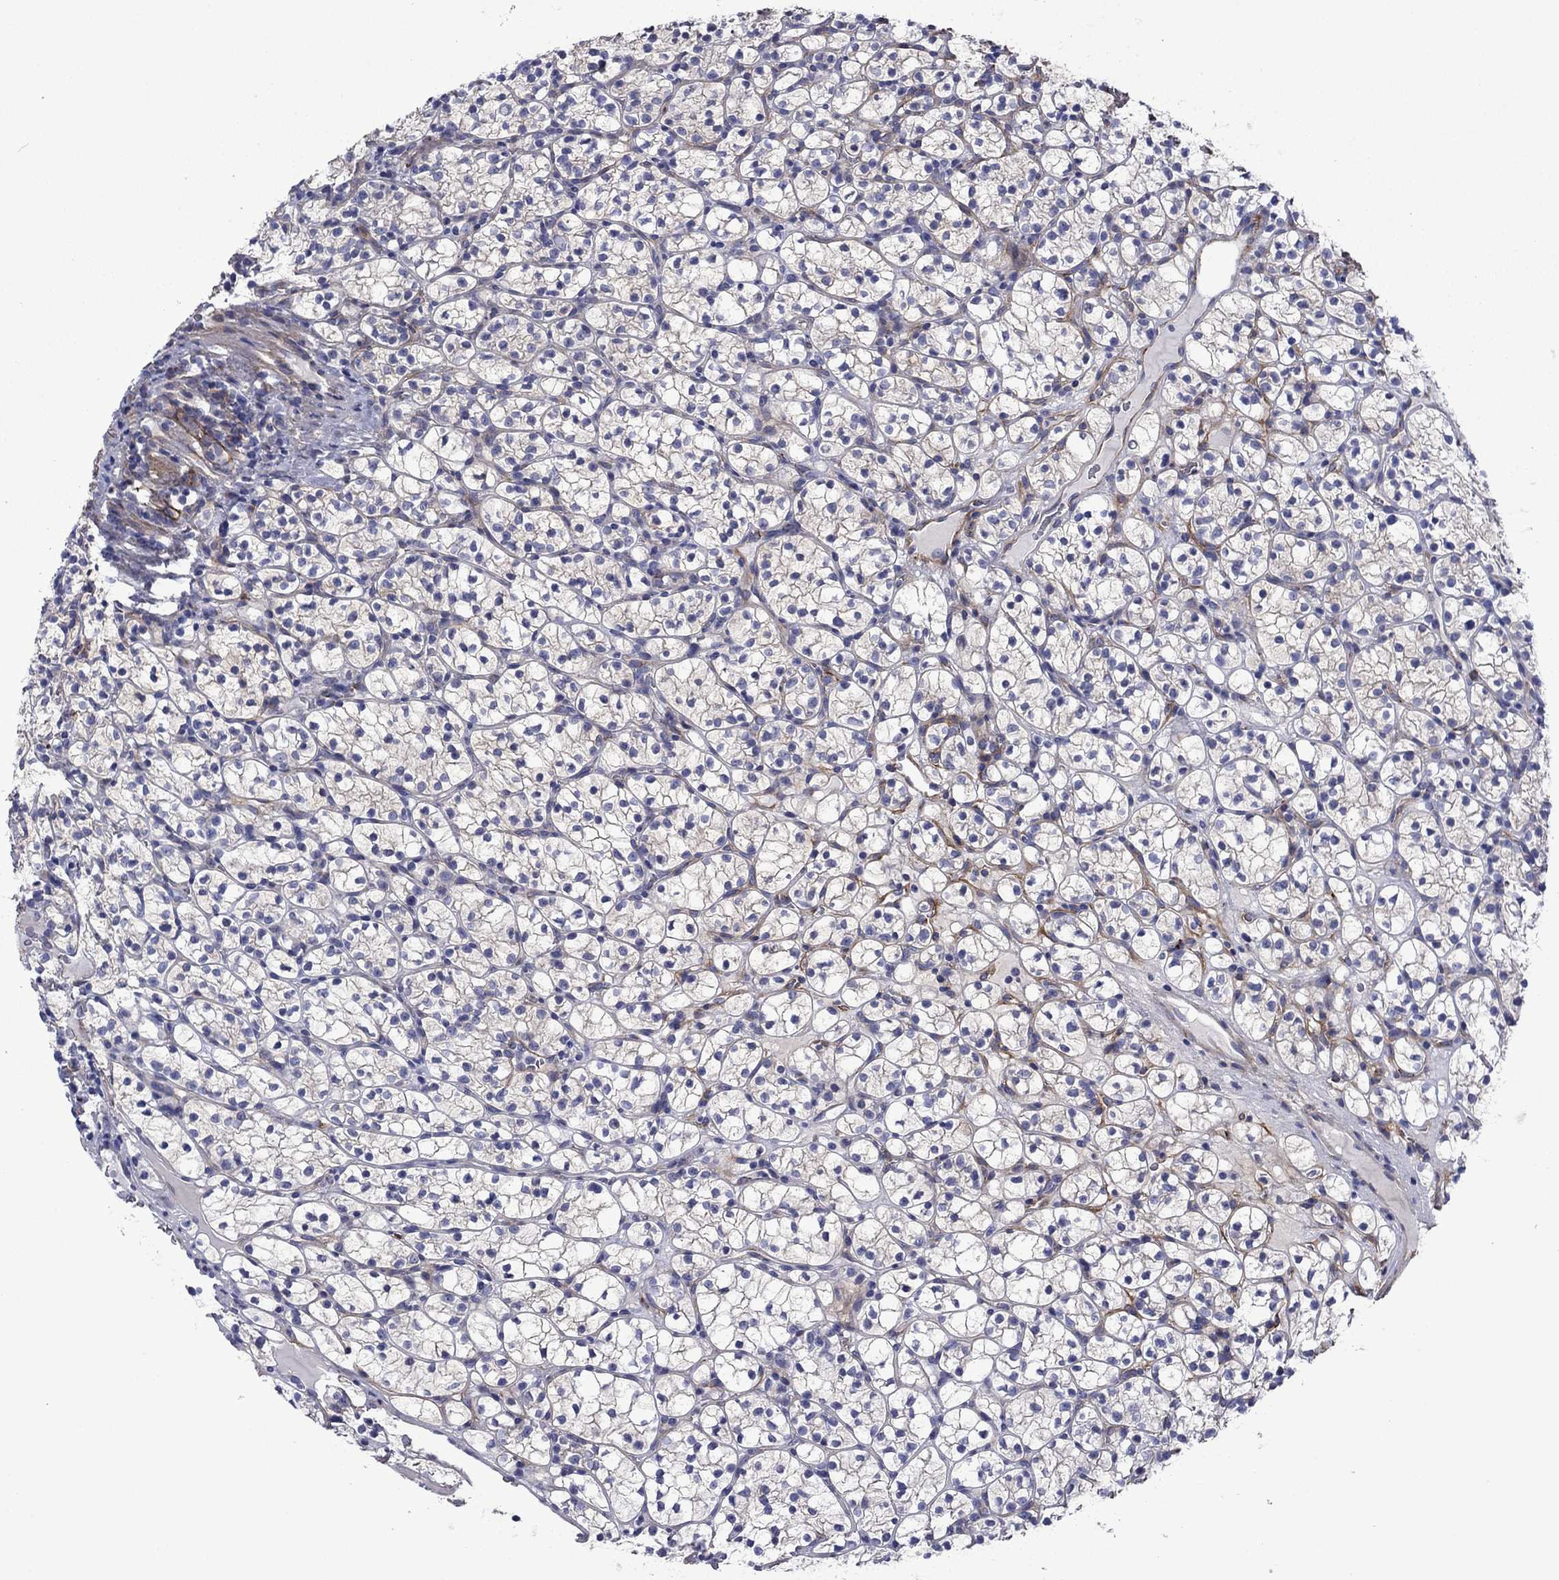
{"staining": {"intensity": "negative", "quantity": "none", "location": "none"}, "tissue": "renal cancer", "cell_type": "Tumor cells", "image_type": "cancer", "snomed": [{"axis": "morphology", "description": "Adenocarcinoma, NOS"}, {"axis": "topography", "description": "Kidney"}], "caption": "There is no significant positivity in tumor cells of renal adenocarcinoma.", "gene": "HSPG2", "patient": {"sex": "female", "age": 89}}